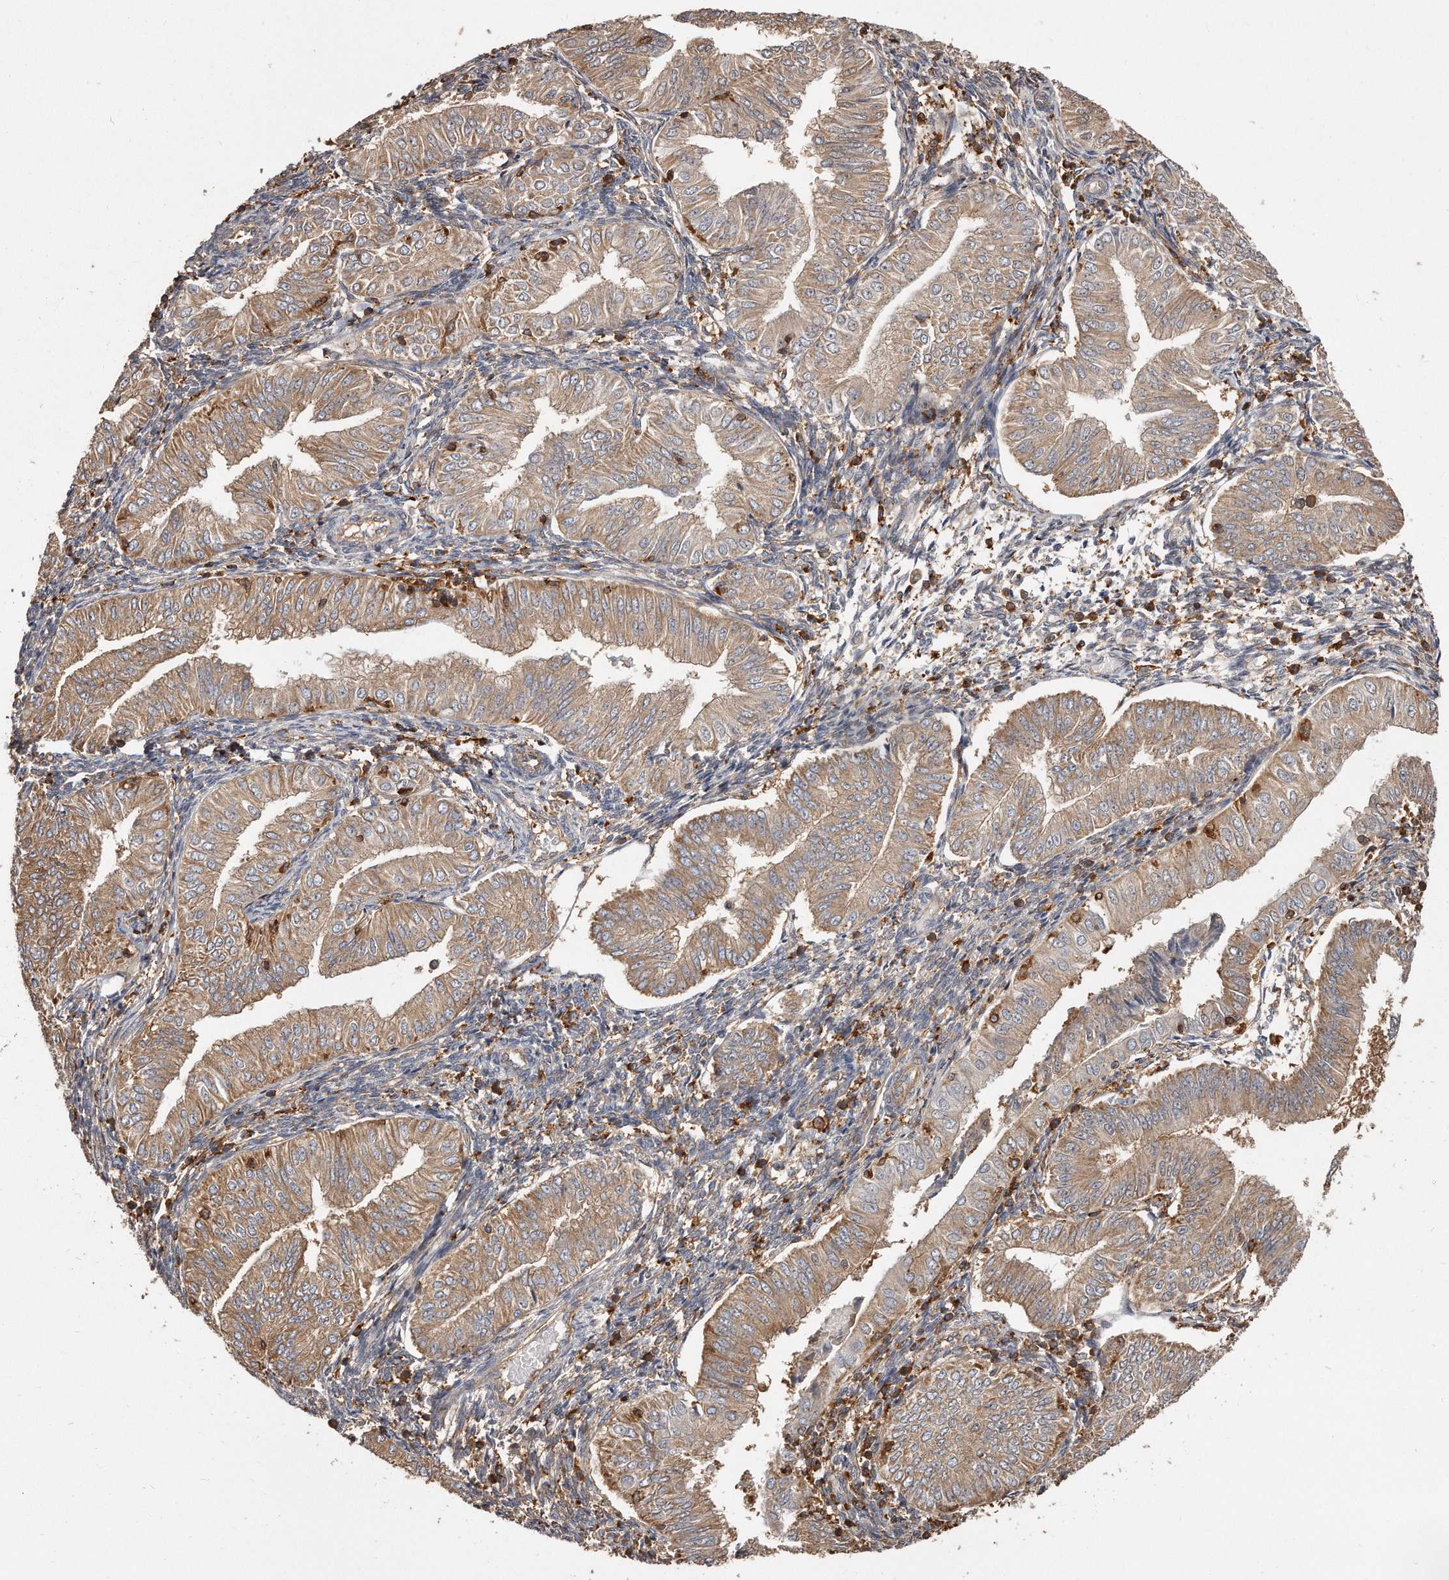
{"staining": {"intensity": "moderate", "quantity": ">75%", "location": "cytoplasmic/membranous"}, "tissue": "endometrial cancer", "cell_type": "Tumor cells", "image_type": "cancer", "snomed": [{"axis": "morphology", "description": "Normal tissue, NOS"}, {"axis": "morphology", "description": "Adenocarcinoma, NOS"}, {"axis": "topography", "description": "Endometrium"}], "caption": "Immunohistochemical staining of endometrial cancer displays medium levels of moderate cytoplasmic/membranous positivity in approximately >75% of tumor cells.", "gene": "CAP1", "patient": {"sex": "female", "age": 53}}